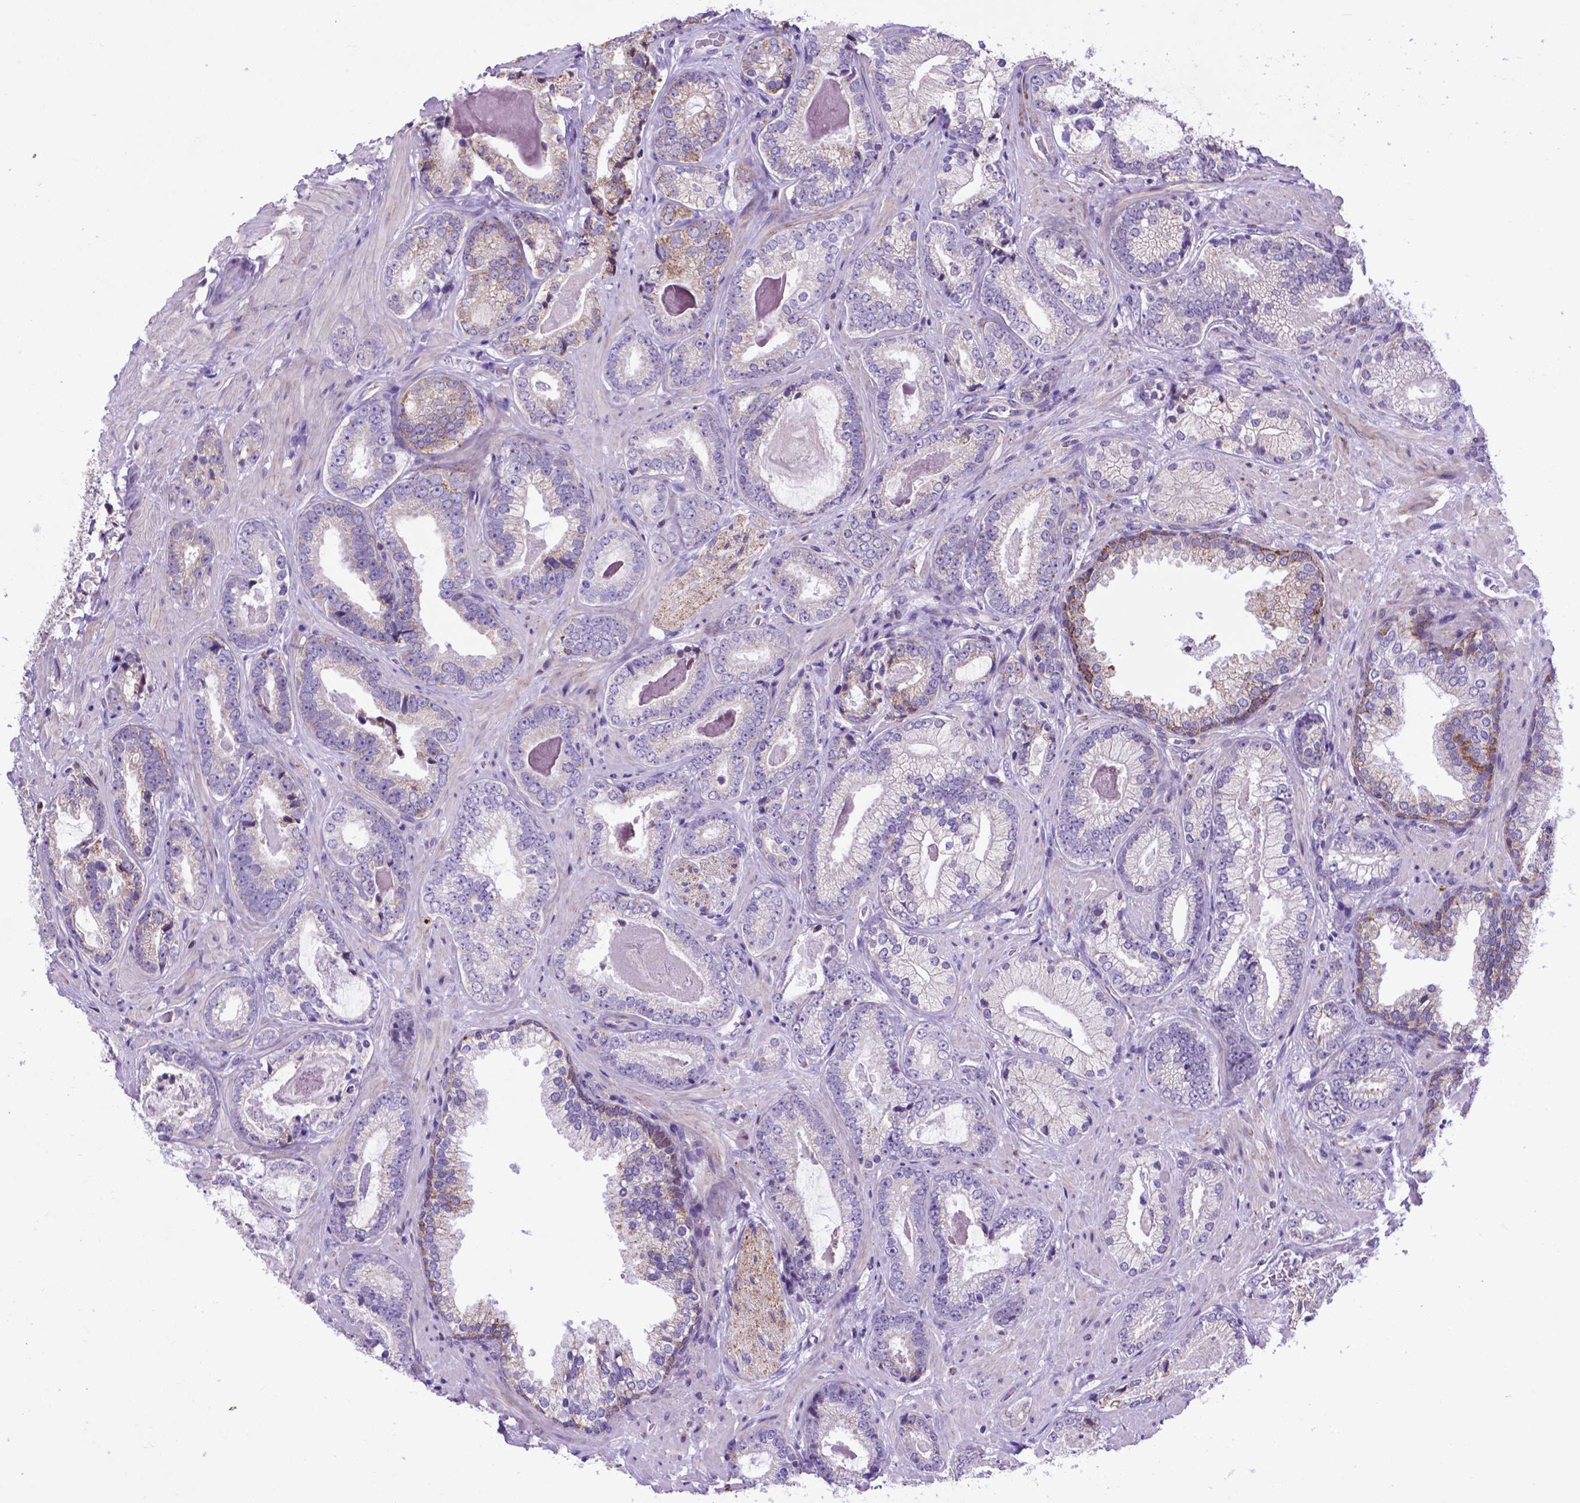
{"staining": {"intensity": "negative", "quantity": "none", "location": "none"}, "tissue": "prostate cancer", "cell_type": "Tumor cells", "image_type": "cancer", "snomed": [{"axis": "morphology", "description": "Adenocarcinoma, Low grade"}, {"axis": "topography", "description": "Prostate"}], "caption": "Histopathology image shows no significant protein expression in tumor cells of prostate cancer. The staining was performed using DAB (3,3'-diaminobenzidine) to visualize the protein expression in brown, while the nuclei were stained in blue with hematoxylin (Magnification: 20x).", "gene": "POU3F3", "patient": {"sex": "male", "age": 61}}